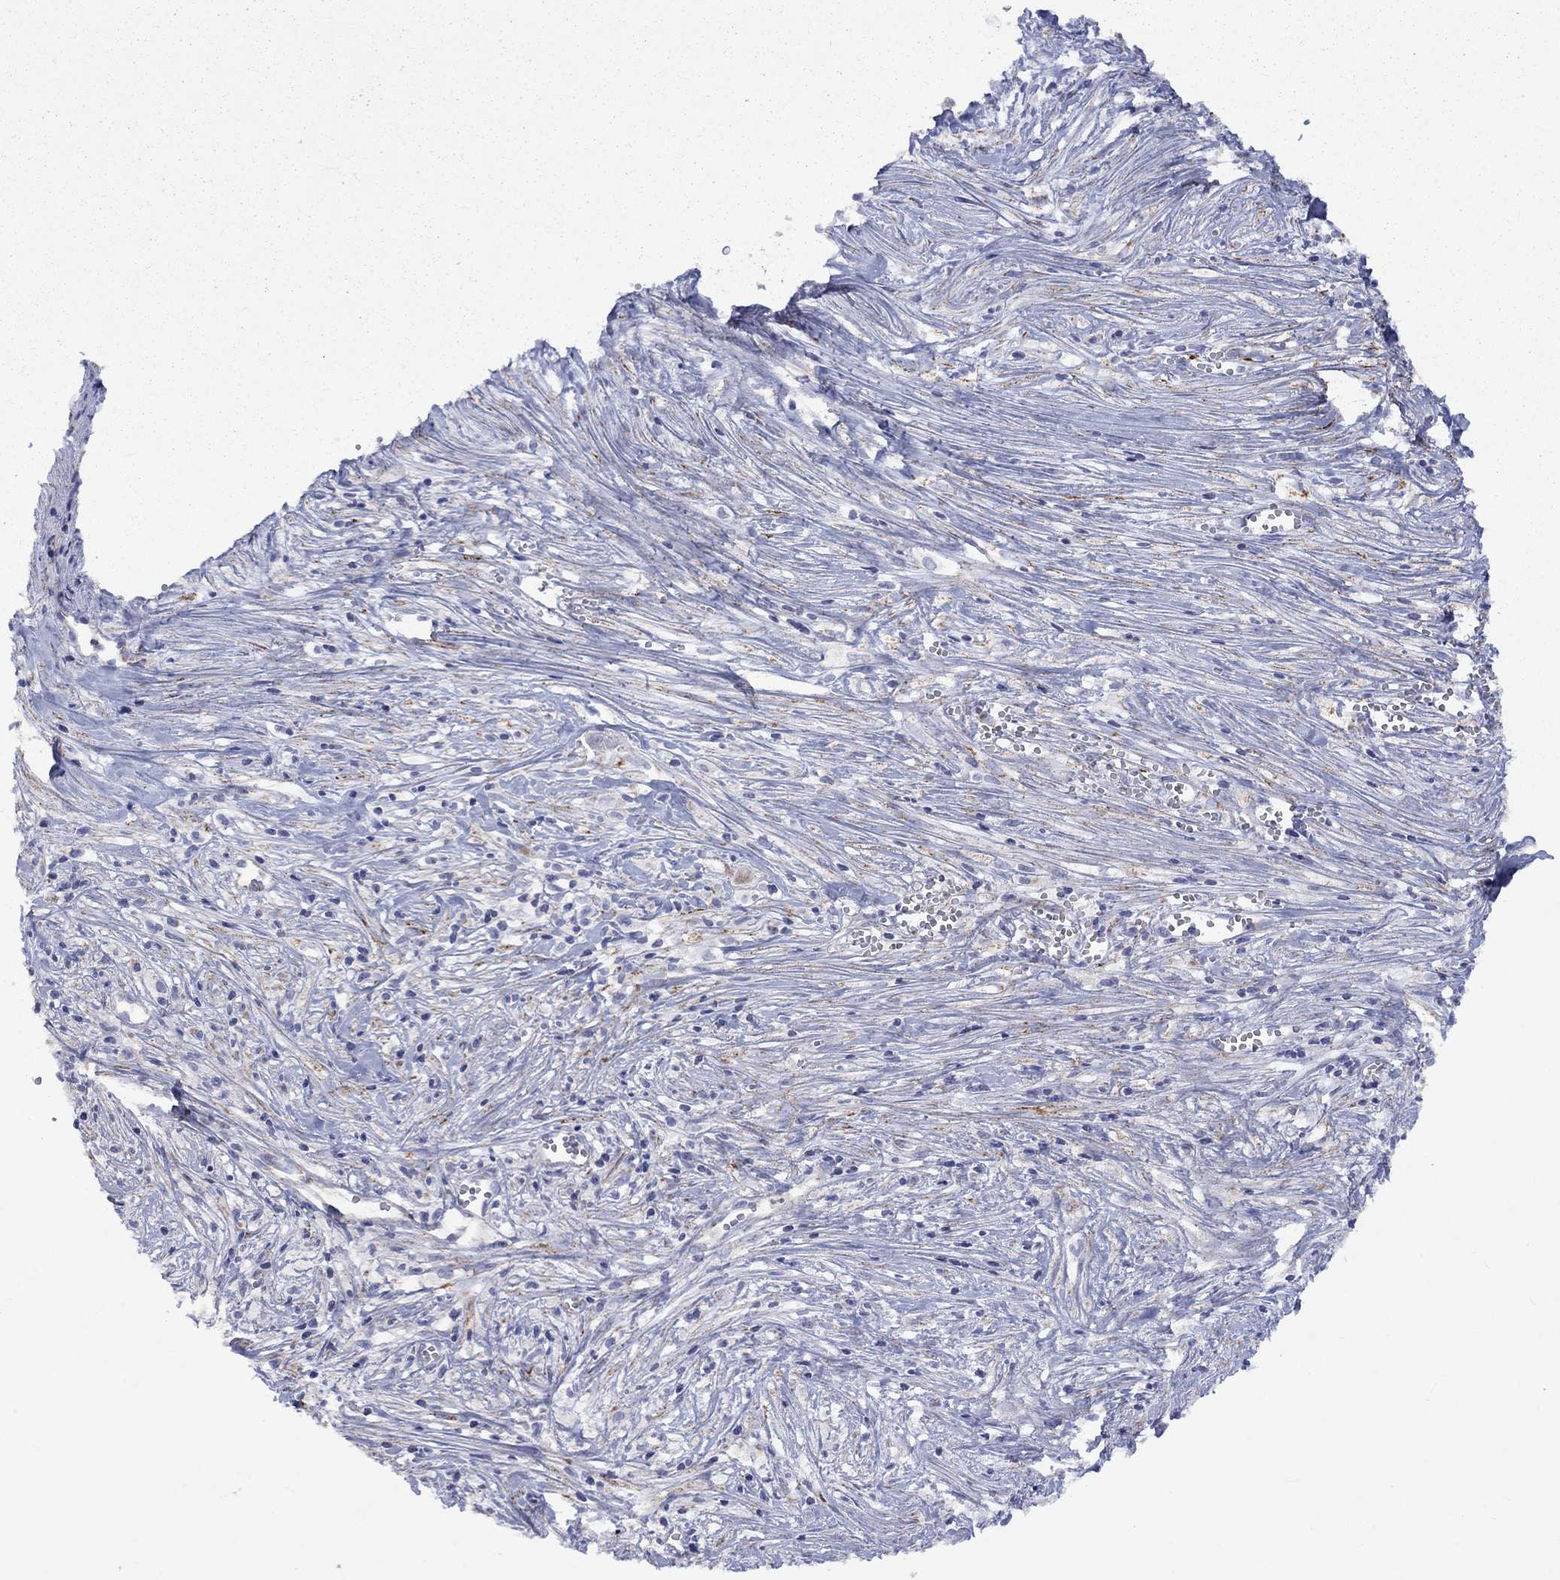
{"staining": {"intensity": "weak", "quantity": "<25%", "location": "cytoplasmic/membranous"}, "tissue": "pancreatic cancer", "cell_type": "Tumor cells", "image_type": "cancer", "snomed": [{"axis": "morphology", "description": "Adenocarcinoma, NOS"}, {"axis": "topography", "description": "Pancreas"}], "caption": "High power microscopy photomicrograph of an immunohistochemistry (IHC) image of pancreatic cancer (adenocarcinoma), revealing no significant staining in tumor cells. (Brightfield microscopy of DAB (3,3'-diaminobenzidine) IHC at high magnification).", "gene": "CISD1", "patient": {"sex": "male", "age": 71}}